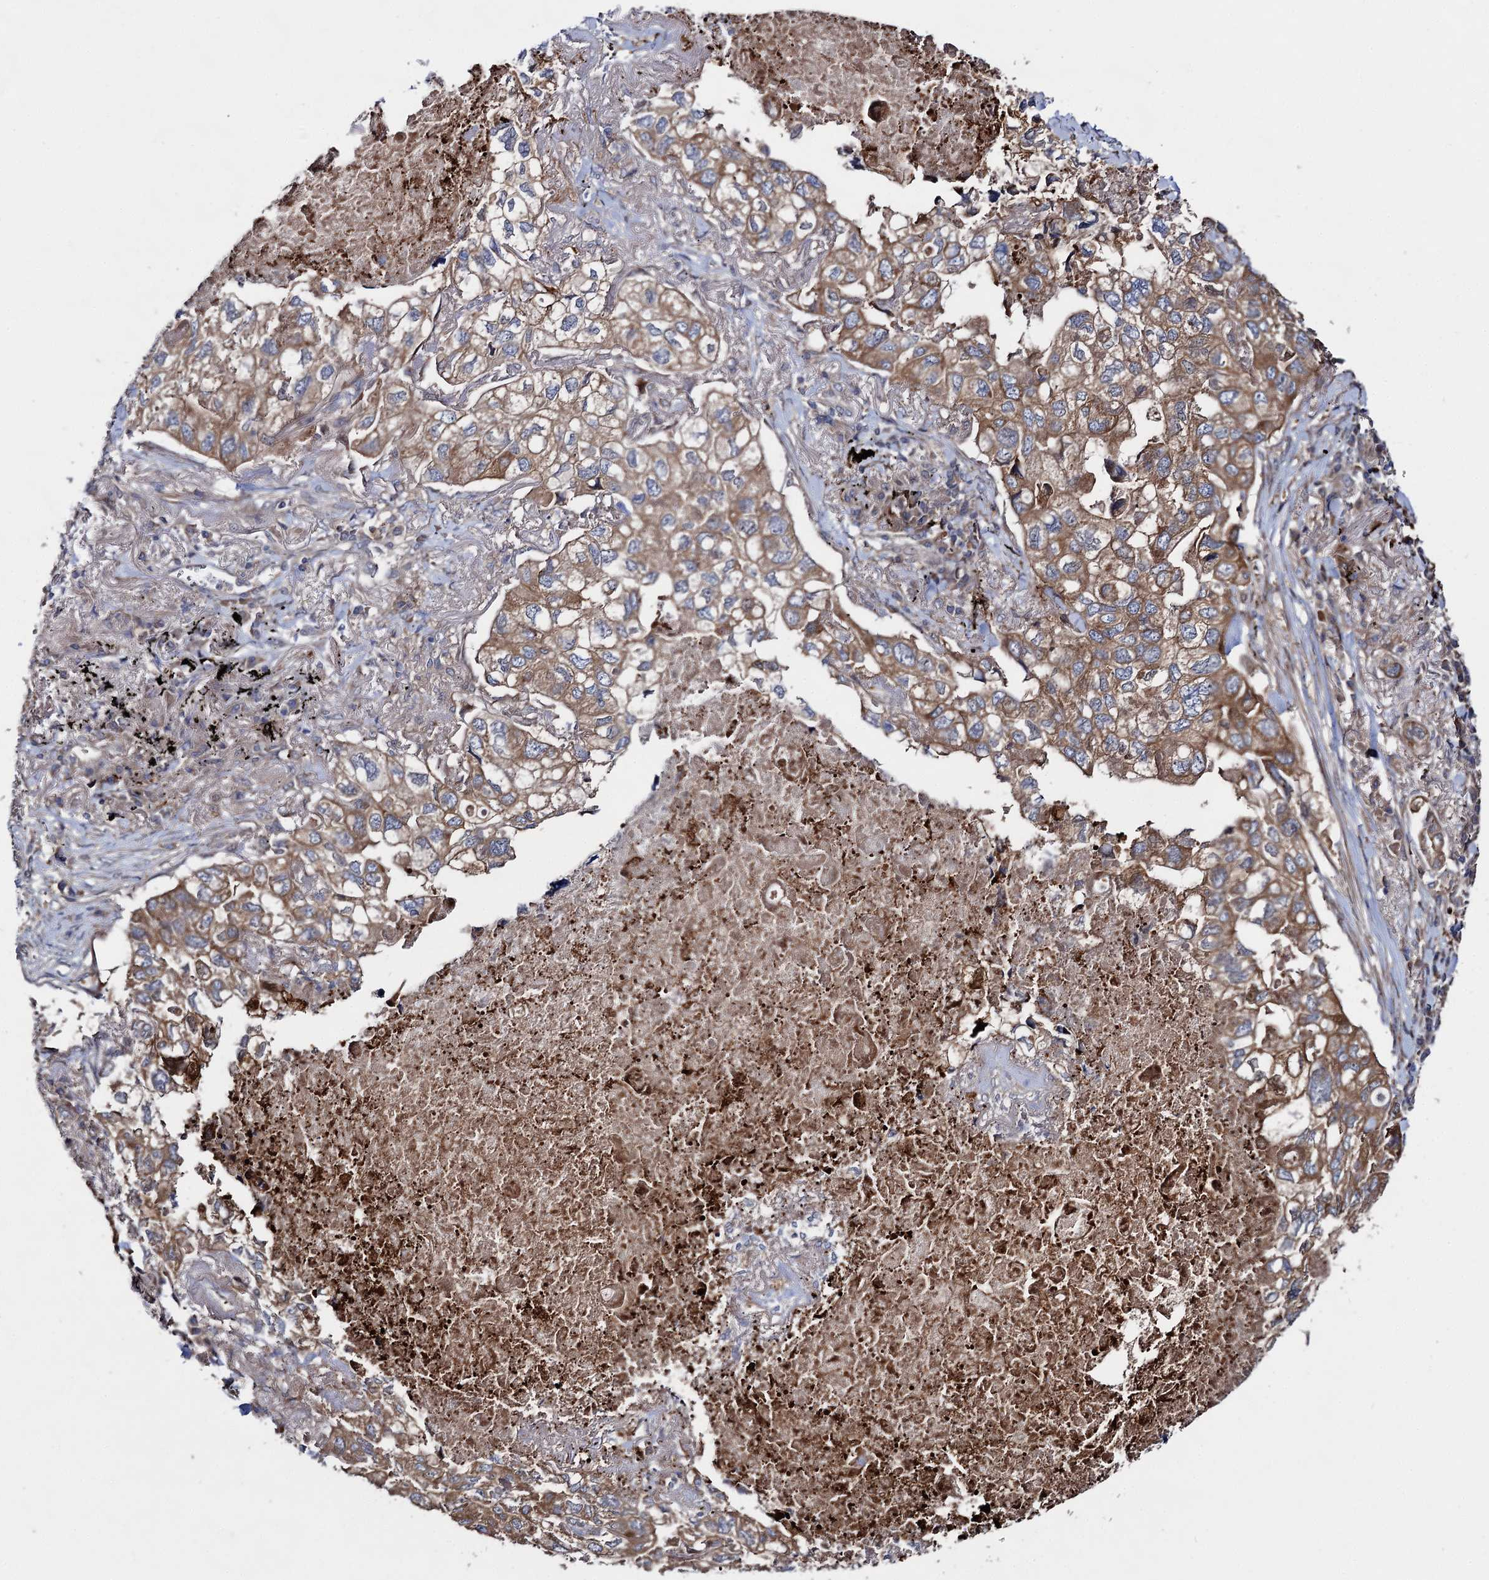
{"staining": {"intensity": "moderate", "quantity": ">75%", "location": "cytoplasmic/membranous"}, "tissue": "lung cancer", "cell_type": "Tumor cells", "image_type": "cancer", "snomed": [{"axis": "morphology", "description": "Adenocarcinoma, NOS"}, {"axis": "topography", "description": "Lung"}], "caption": "This histopathology image reveals lung cancer (adenocarcinoma) stained with immunohistochemistry to label a protein in brown. The cytoplasmic/membranous of tumor cells show moderate positivity for the protein. Nuclei are counter-stained blue.", "gene": "NAA25", "patient": {"sex": "male", "age": 65}}